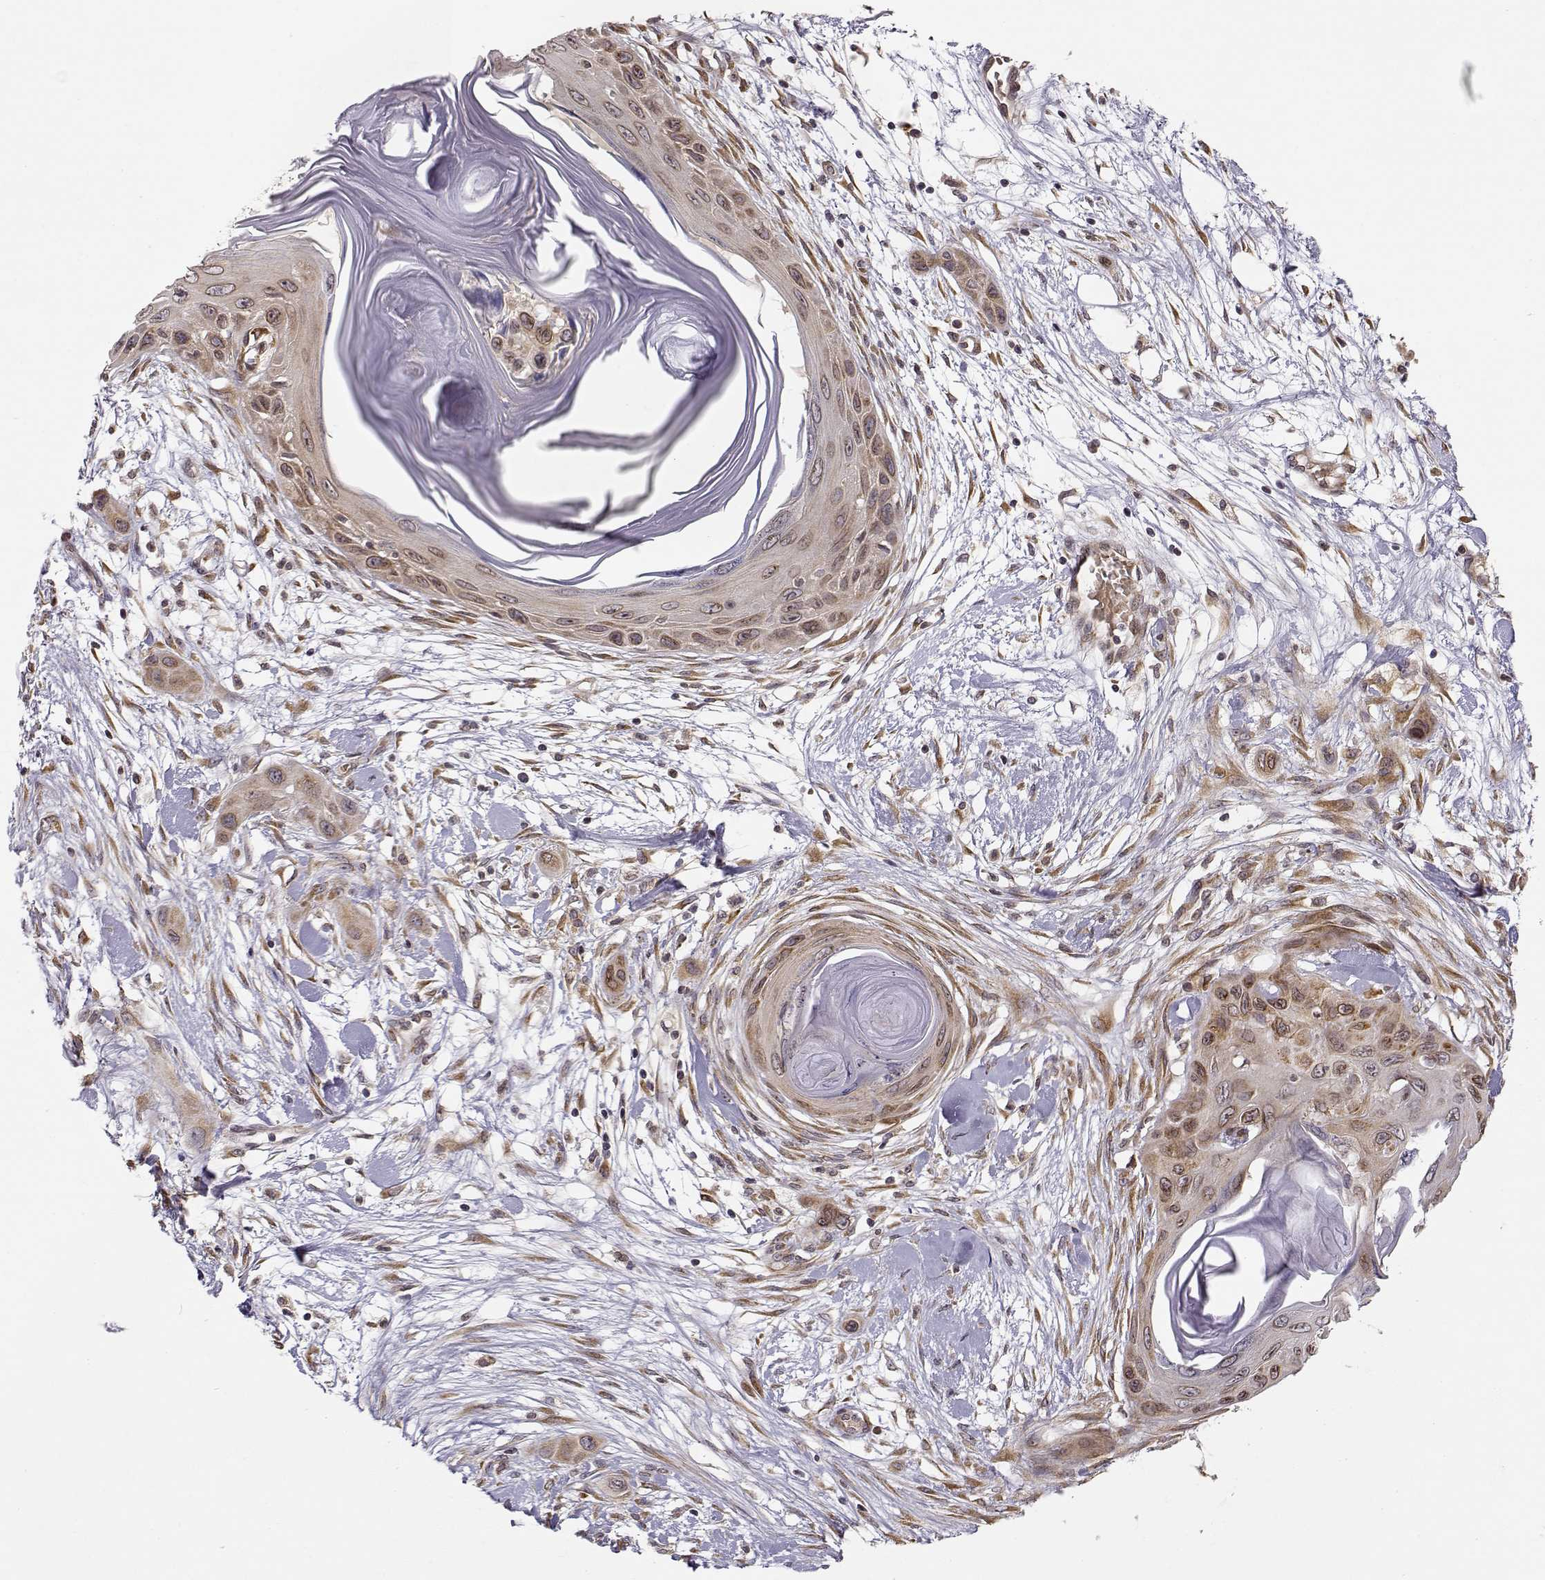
{"staining": {"intensity": "weak", "quantity": ">75%", "location": "cytoplasmic/membranous"}, "tissue": "skin cancer", "cell_type": "Tumor cells", "image_type": "cancer", "snomed": [{"axis": "morphology", "description": "Squamous cell carcinoma, NOS"}, {"axis": "topography", "description": "Skin"}], "caption": "Skin cancer (squamous cell carcinoma) stained for a protein (brown) displays weak cytoplasmic/membranous positive staining in about >75% of tumor cells.", "gene": "ERGIC2", "patient": {"sex": "male", "age": 79}}